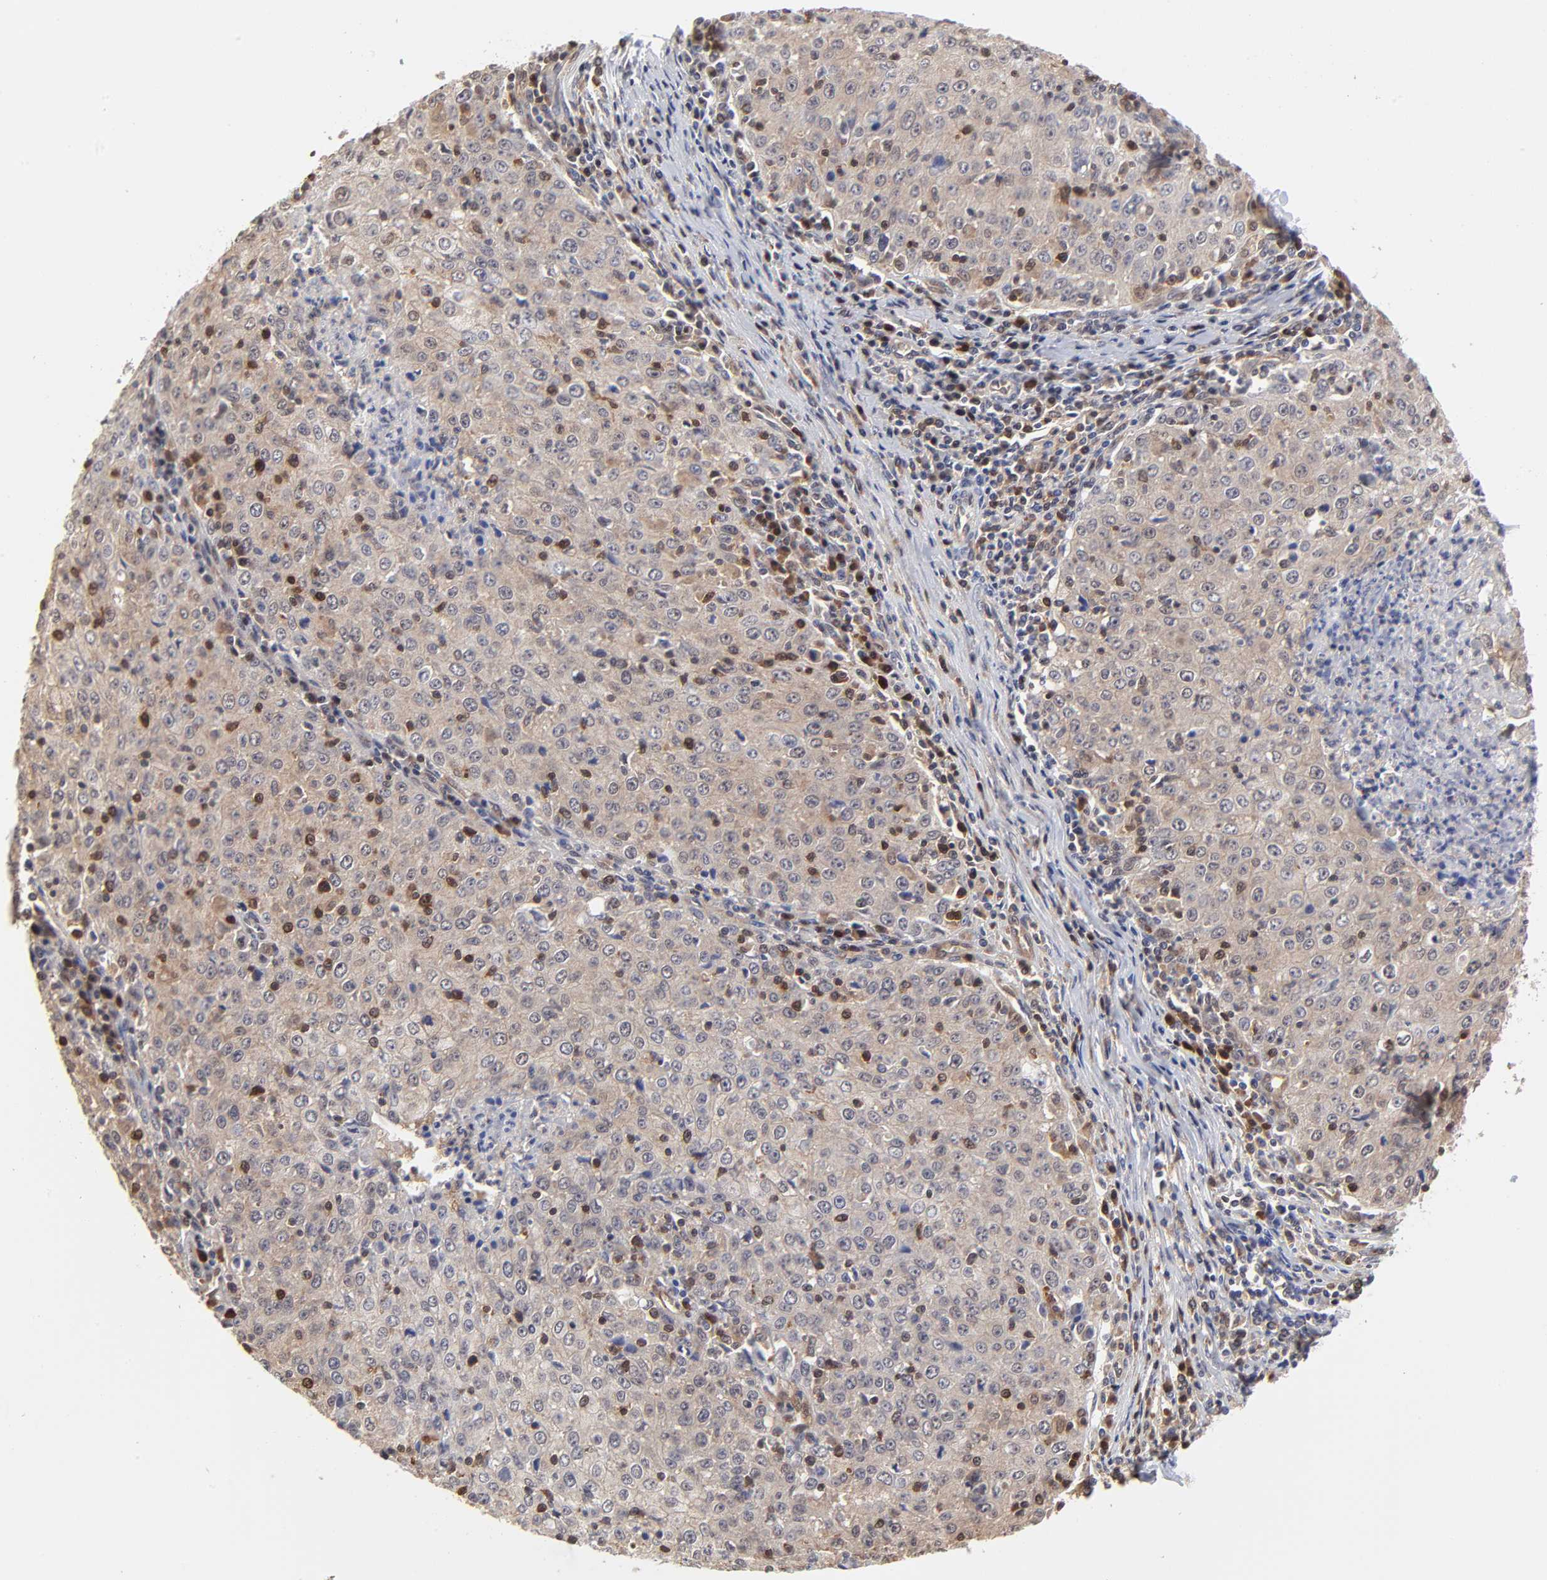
{"staining": {"intensity": "negative", "quantity": "none", "location": "none"}, "tissue": "cervical cancer", "cell_type": "Tumor cells", "image_type": "cancer", "snomed": [{"axis": "morphology", "description": "Squamous cell carcinoma, NOS"}, {"axis": "topography", "description": "Cervix"}], "caption": "Immunohistochemical staining of cervical cancer (squamous cell carcinoma) displays no significant expression in tumor cells. The staining was performed using DAB (3,3'-diaminobenzidine) to visualize the protein expression in brown, while the nuclei were stained in blue with hematoxylin (Magnification: 20x).", "gene": "CASP3", "patient": {"sex": "female", "age": 27}}